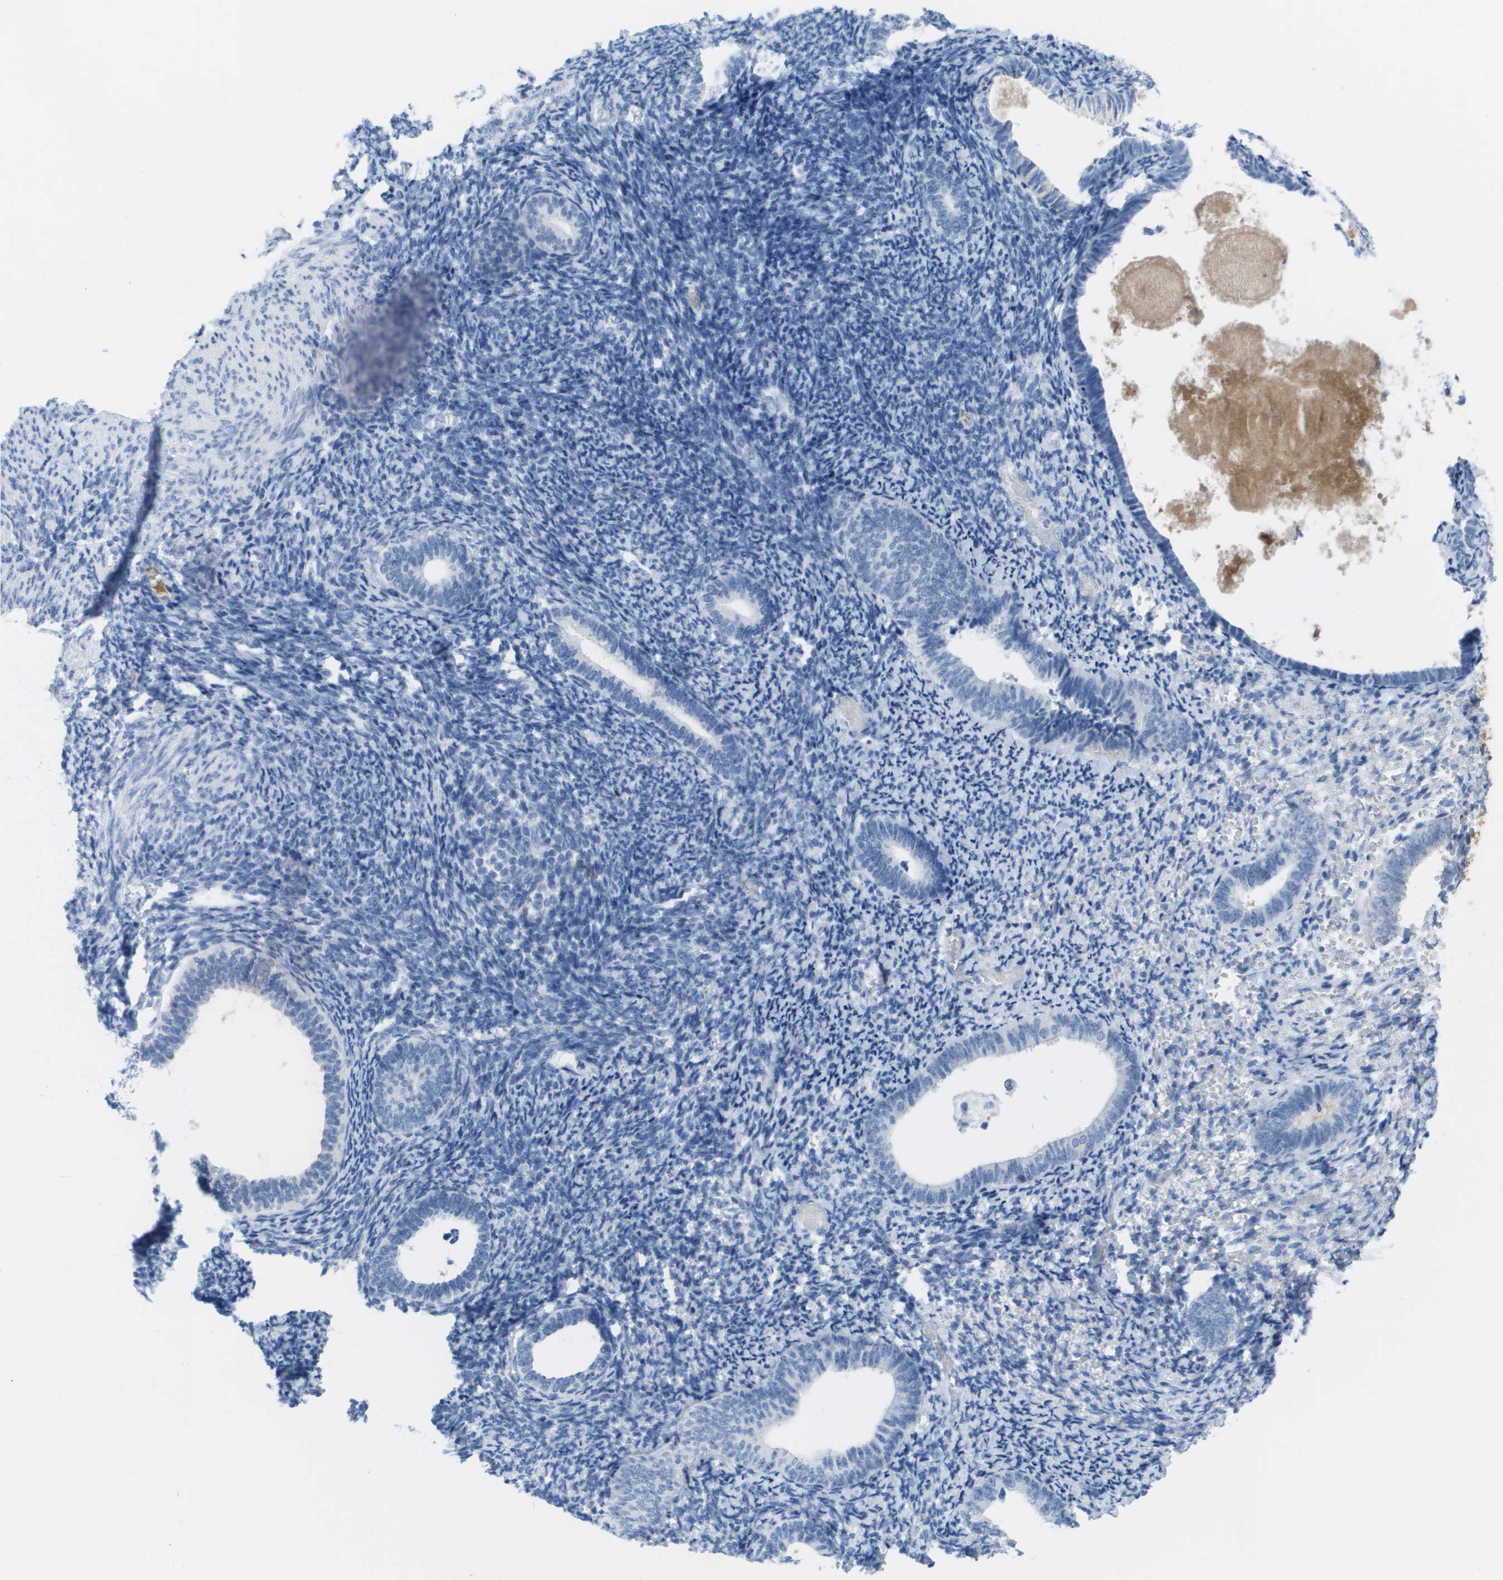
{"staining": {"intensity": "negative", "quantity": "none", "location": "none"}, "tissue": "endometrium", "cell_type": "Cells in endometrial stroma", "image_type": "normal", "snomed": [{"axis": "morphology", "description": "Normal tissue, NOS"}, {"axis": "topography", "description": "Endometrium"}], "caption": "This is a photomicrograph of IHC staining of unremarkable endometrium, which shows no staining in cells in endometrial stroma. The staining is performed using DAB brown chromogen with nuclei counter-stained in using hematoxylin.", "gene": "GPR18", "patient": {"sex": "female", "age": 66}}